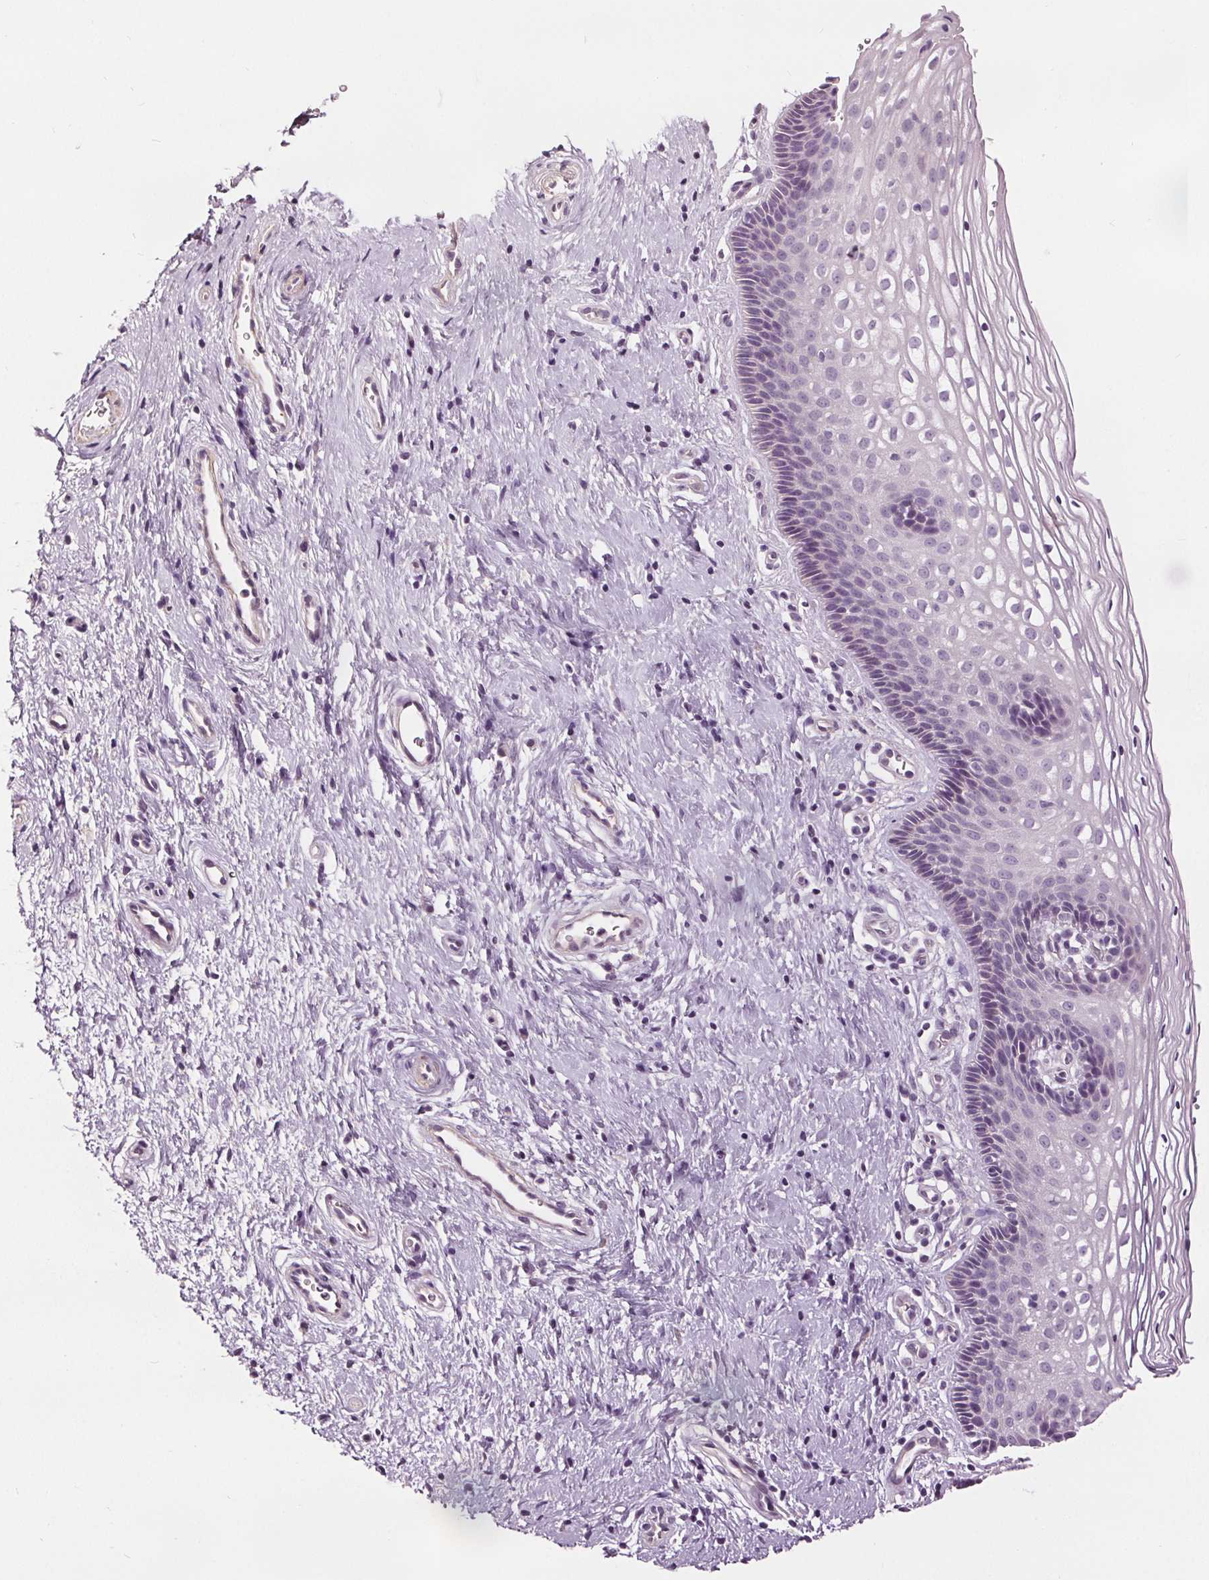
{"staining": {"intensity": "negative", "quantity": "none", "location": "none"}, "tissue": "cervix", "cell_type": "Glandular cells", "image_type": "normal", "snomed": [{"axis": "morphology", "description": "Normal tissue, NOS"}, {"axis": "topography", "description": "Cervix"}], "caption": "This is a image of immunohistochemistry (IHC) staining of unremarkable cervix, which shows no expression in glandular cells. (Immunohistochemistry, brightfield microscopy, high magnification).", "gene": "RASA1", "patient": {"sex": "female", "age": 34}}